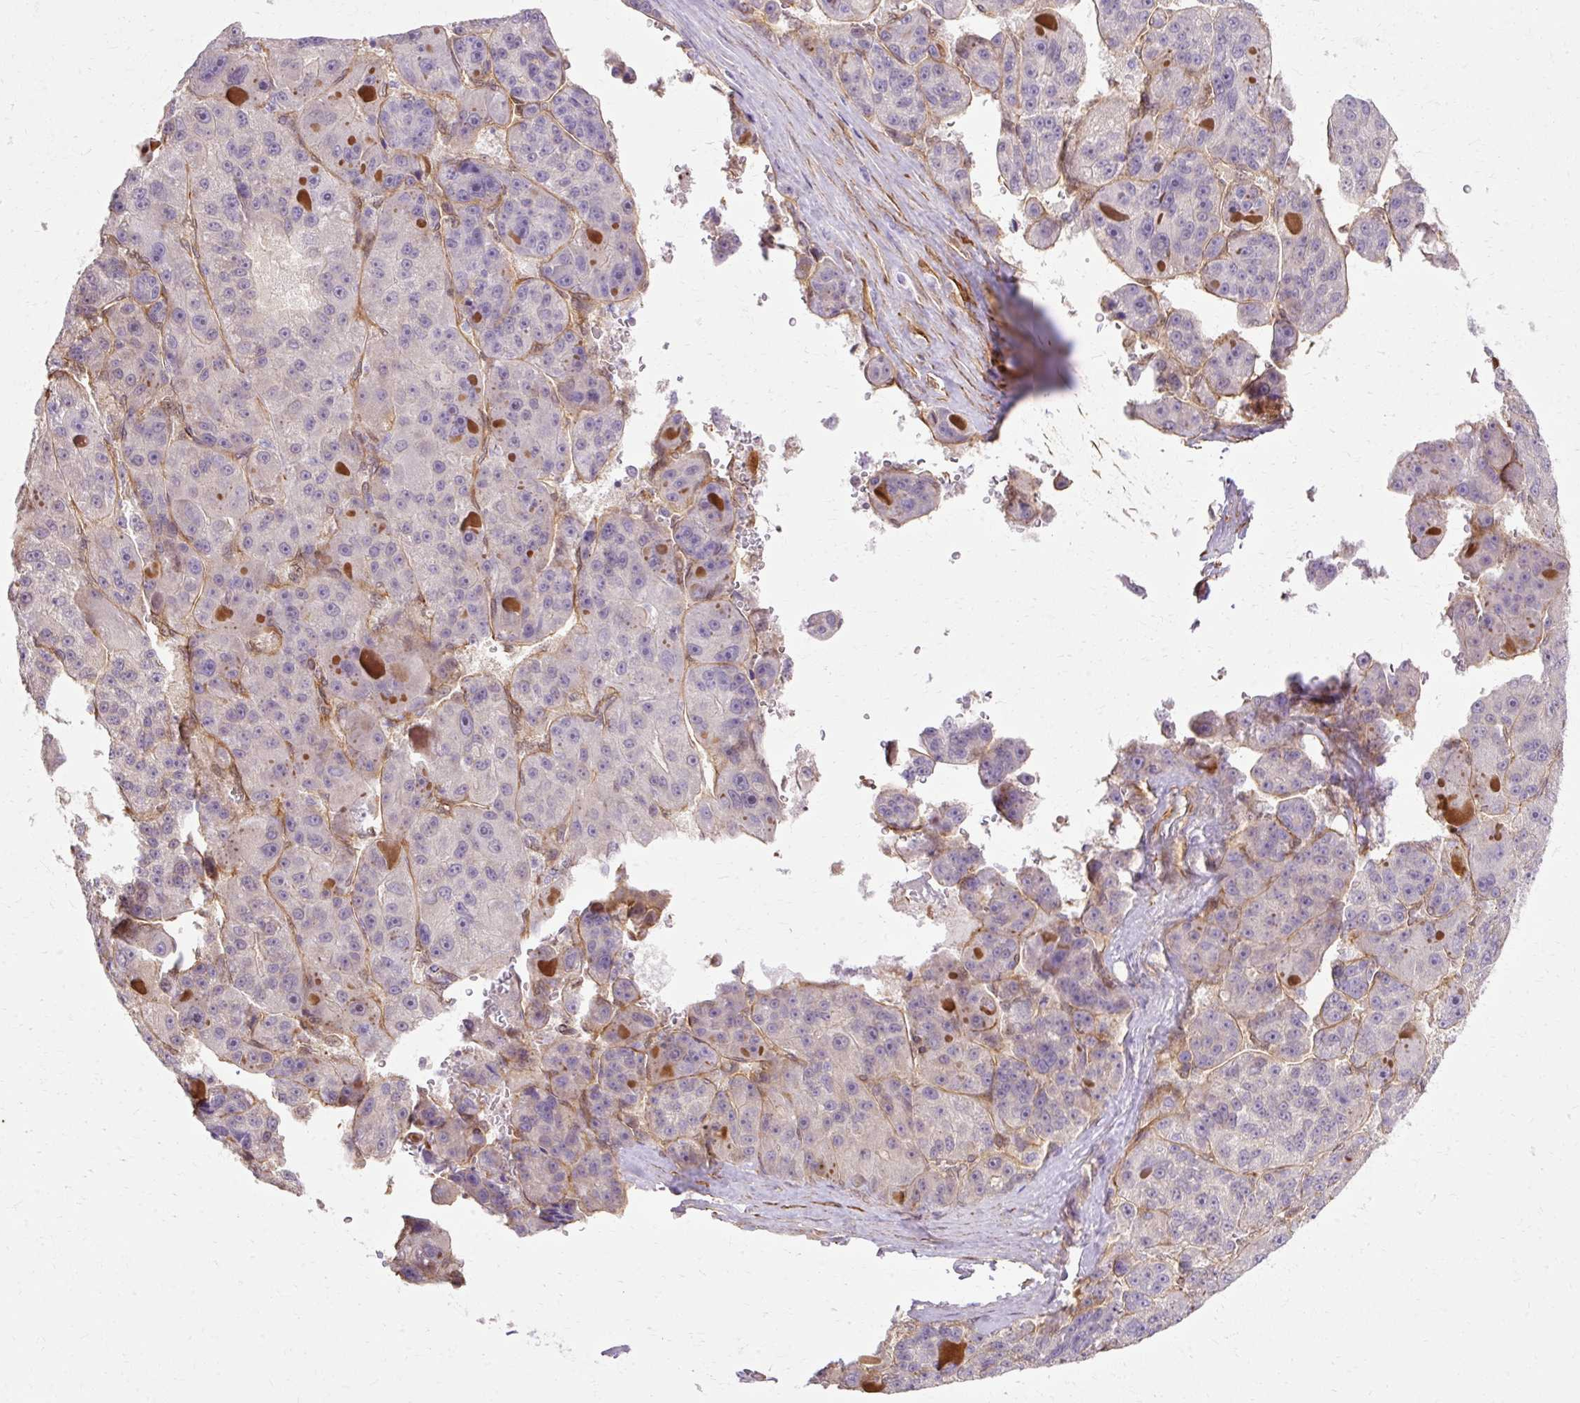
{"staining": {"intensity": "negative", "quantity": "none", "location": "none"}, "tissue": "liver cancer", "cell_type": "Tumor cells", "image_type": "cancer", "snomed": [{"axis": "morphology", "description": "Carcinoma, Hepatocellular, NOS"}, {"axis": "topography", "description": "Liver"}], "caption": "Immunohistochemistry (IHC) micrograph of neoplastic tissue: human liver cancer (hepatocellular carcinoma) stained with DAB shows no significant protein expression in tumor cells.", "gene": "CNN3", "patient": {"sex": "male", "age": 76}}